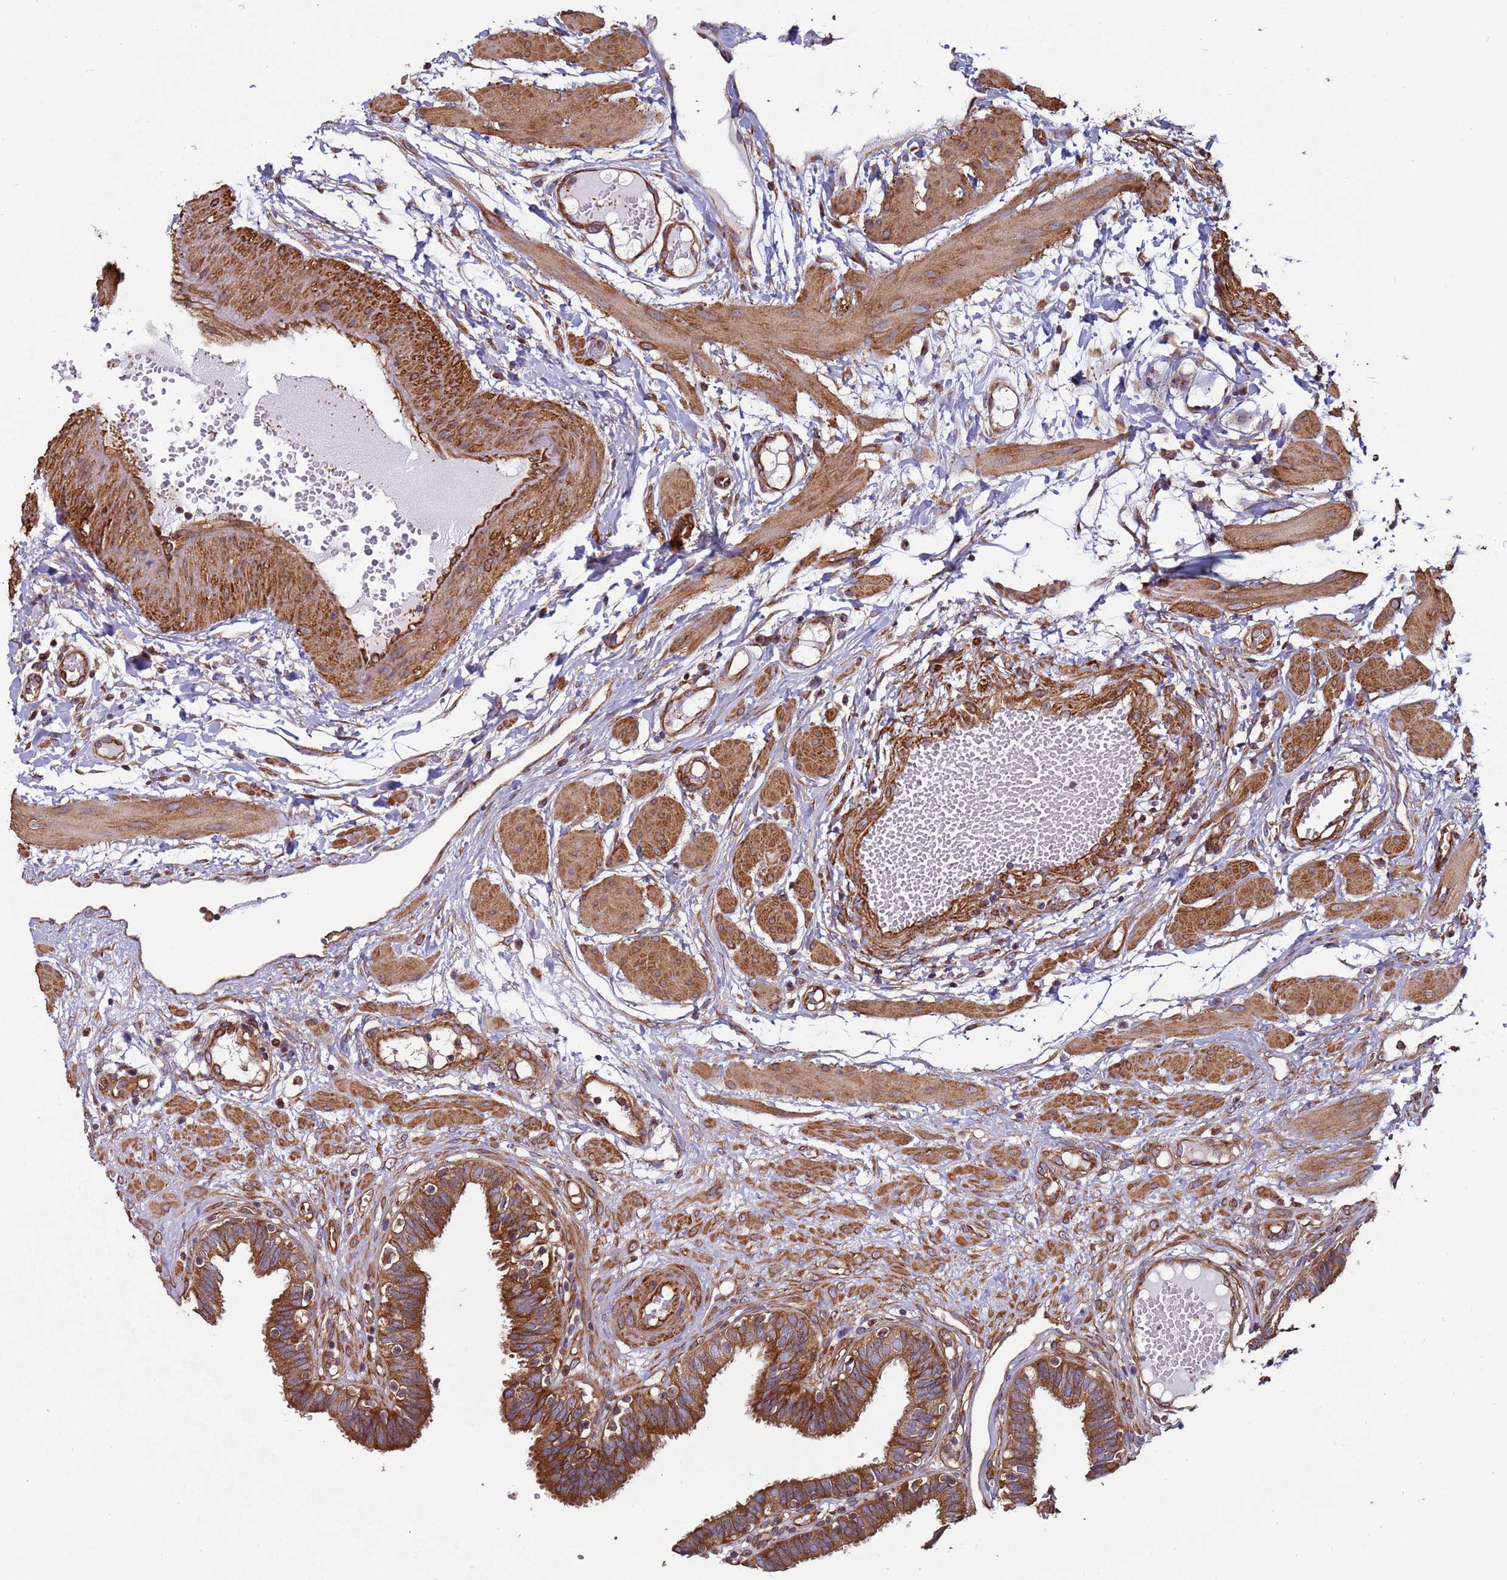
{"staining": {"intensity": "strong", "quantity": ">75%", "location": "cytoplasmic/membranous"}, "tissue": "fallopian tube", "cell_type": "Glandular cells", "image_type": "normal", "snomed": [{"axis": "morphology", "description": "Normal tissue, NOS"}, {"axis": "topography", "description": "Fallopian tube"}, {"axis": "topography", "description": "Placenta"}], "caption": "High-magnification brightfield microscopy of unremarkable fallopian tube stained with DAB (3,3'-diaminobenzidine) (brown) and counterstained with hematoxylin (blue). glandular cells exhibit strong cytoplasmic/membranous staining is present in about>75% of cells.", "gene": "ZBTB39", "patient": {"sex": "female", "age": 32}}